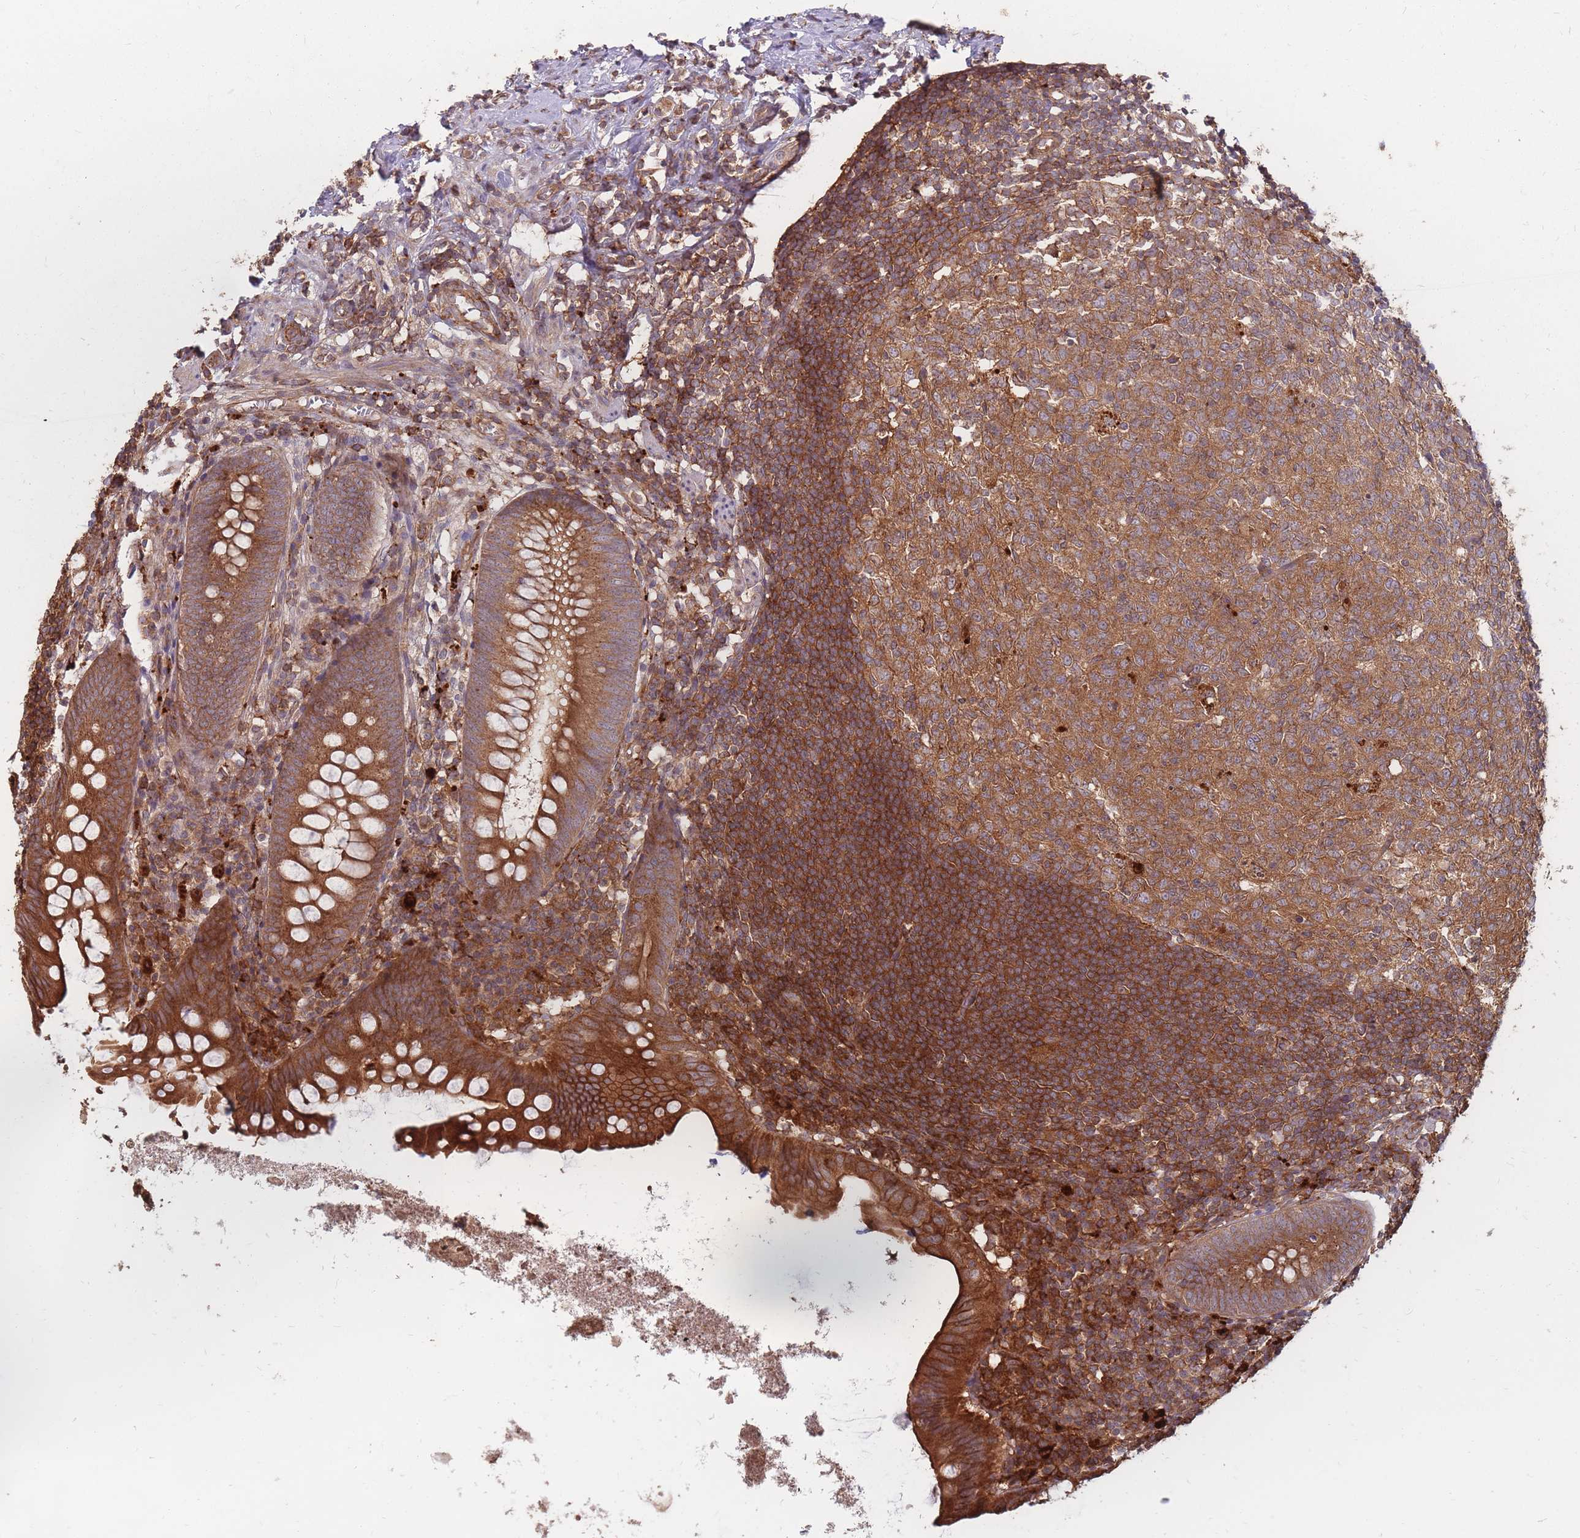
{"staining": {"intensity": "strong", "quantity": ">75%", "location": "cytoplasmic/membranous"}, "tissue": "appendix", "cell_type": "Glandular cells", "image_type": "normal", "snomed": [{"axis": "morphology", "description": "Normal tissue, NOS"}, {"axis": "topography", "description": "Appendix"}], "caption": "Benign appendix was stained to show a protein in brown. There is high levels of strong cytoplasmic/membranous staining in about >75% of glandular cells.", "gene": "RASSF2", "patient": {"sex": "female", "age": 51}}